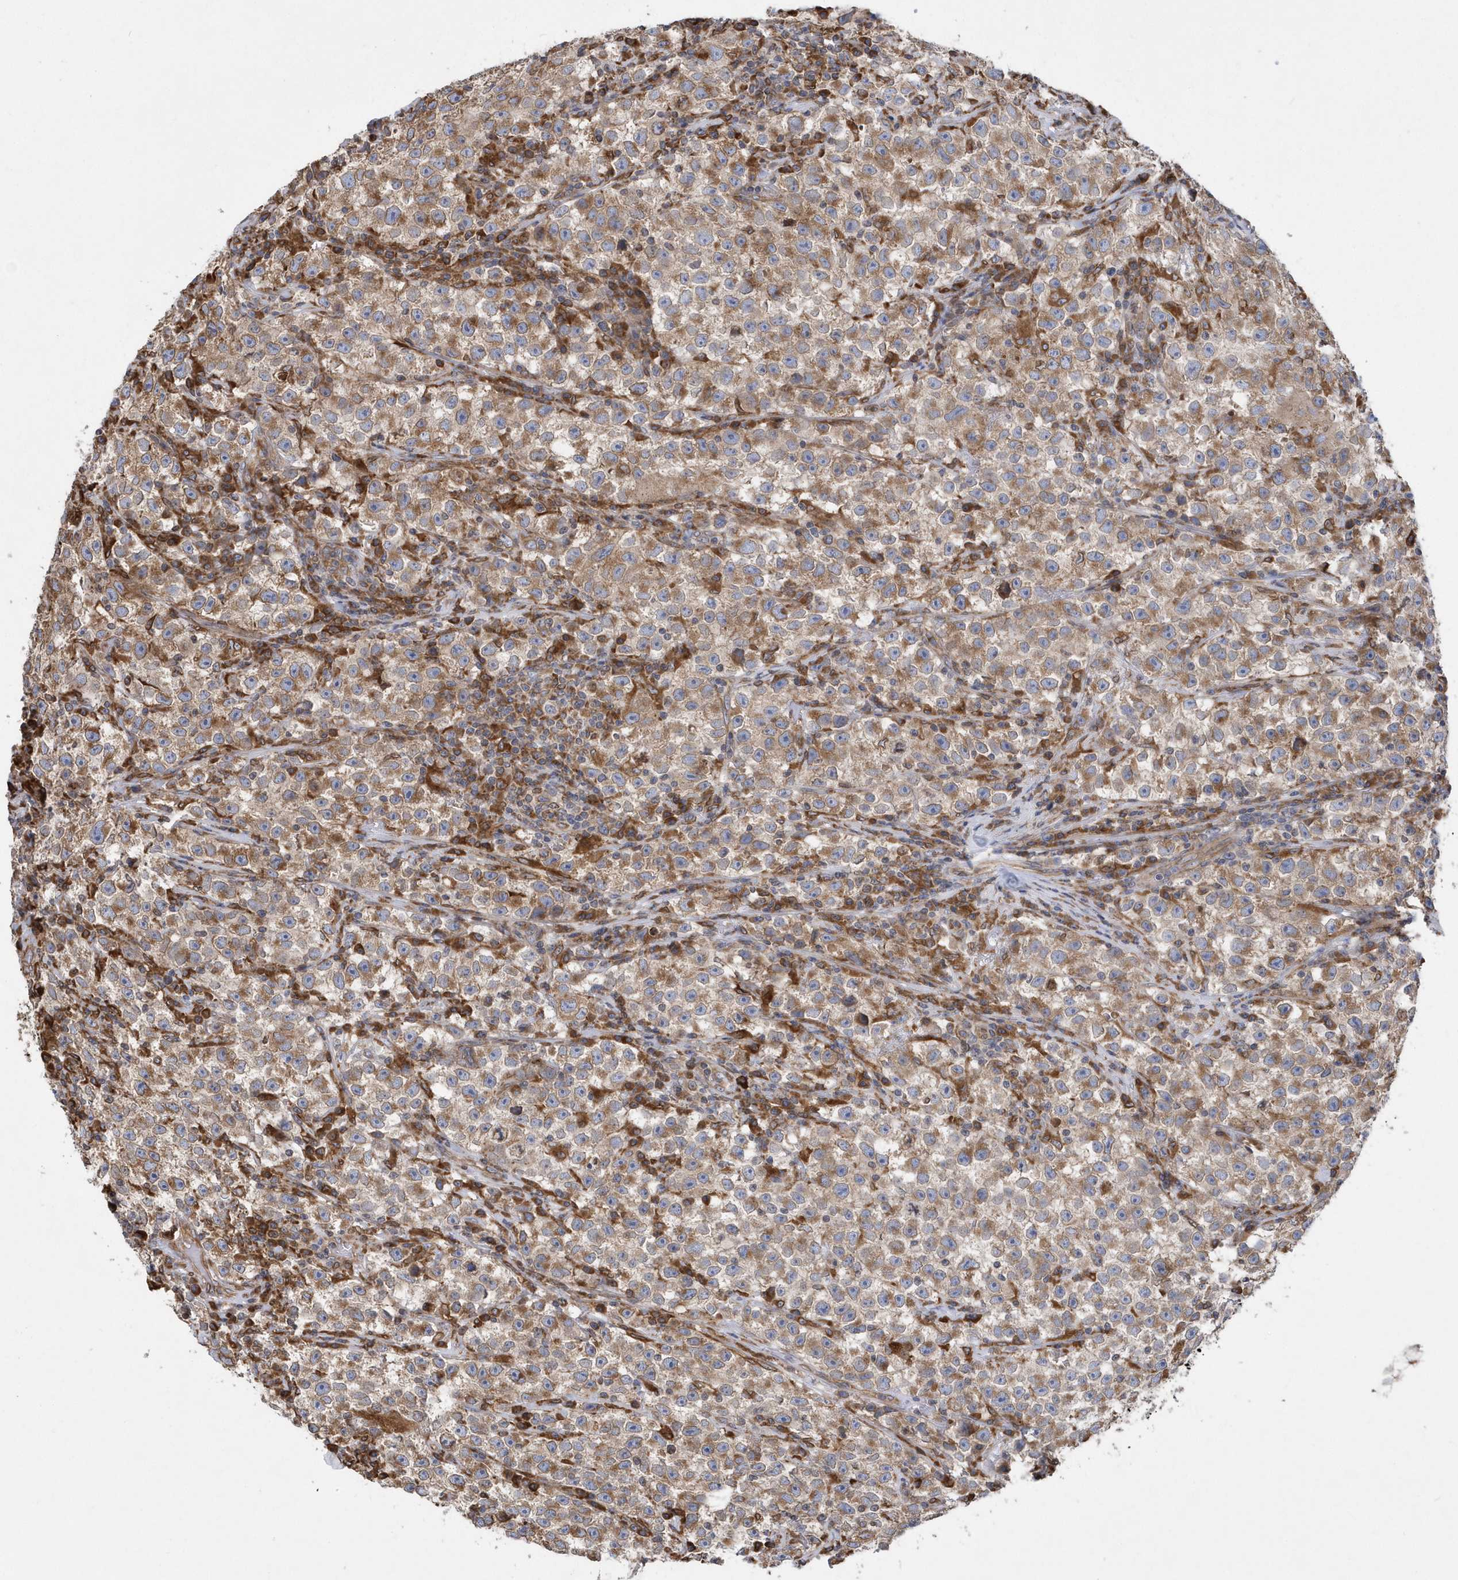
{"staining": {"intensity": "moderate", "quantity": ">75%", "location": "cytoplasmic/membranous"}, "tissue": "testis cancer", "cell_type": "Tumor cells", "image_type": "cancer", "snomed": [{"axis": "morphology", "description": "Seminoma, NOS"}, {"axis": "topography", "description": "Testis"}], "caption": "Testis cancer stained with DAB immunohistochemistry (IHC) shows medium levels of moderate cytoplasmic/membranous staining in about >75% of tumor cells.", "gene": "VAMP7", "patient": {"sex": "male", "age": 22}}